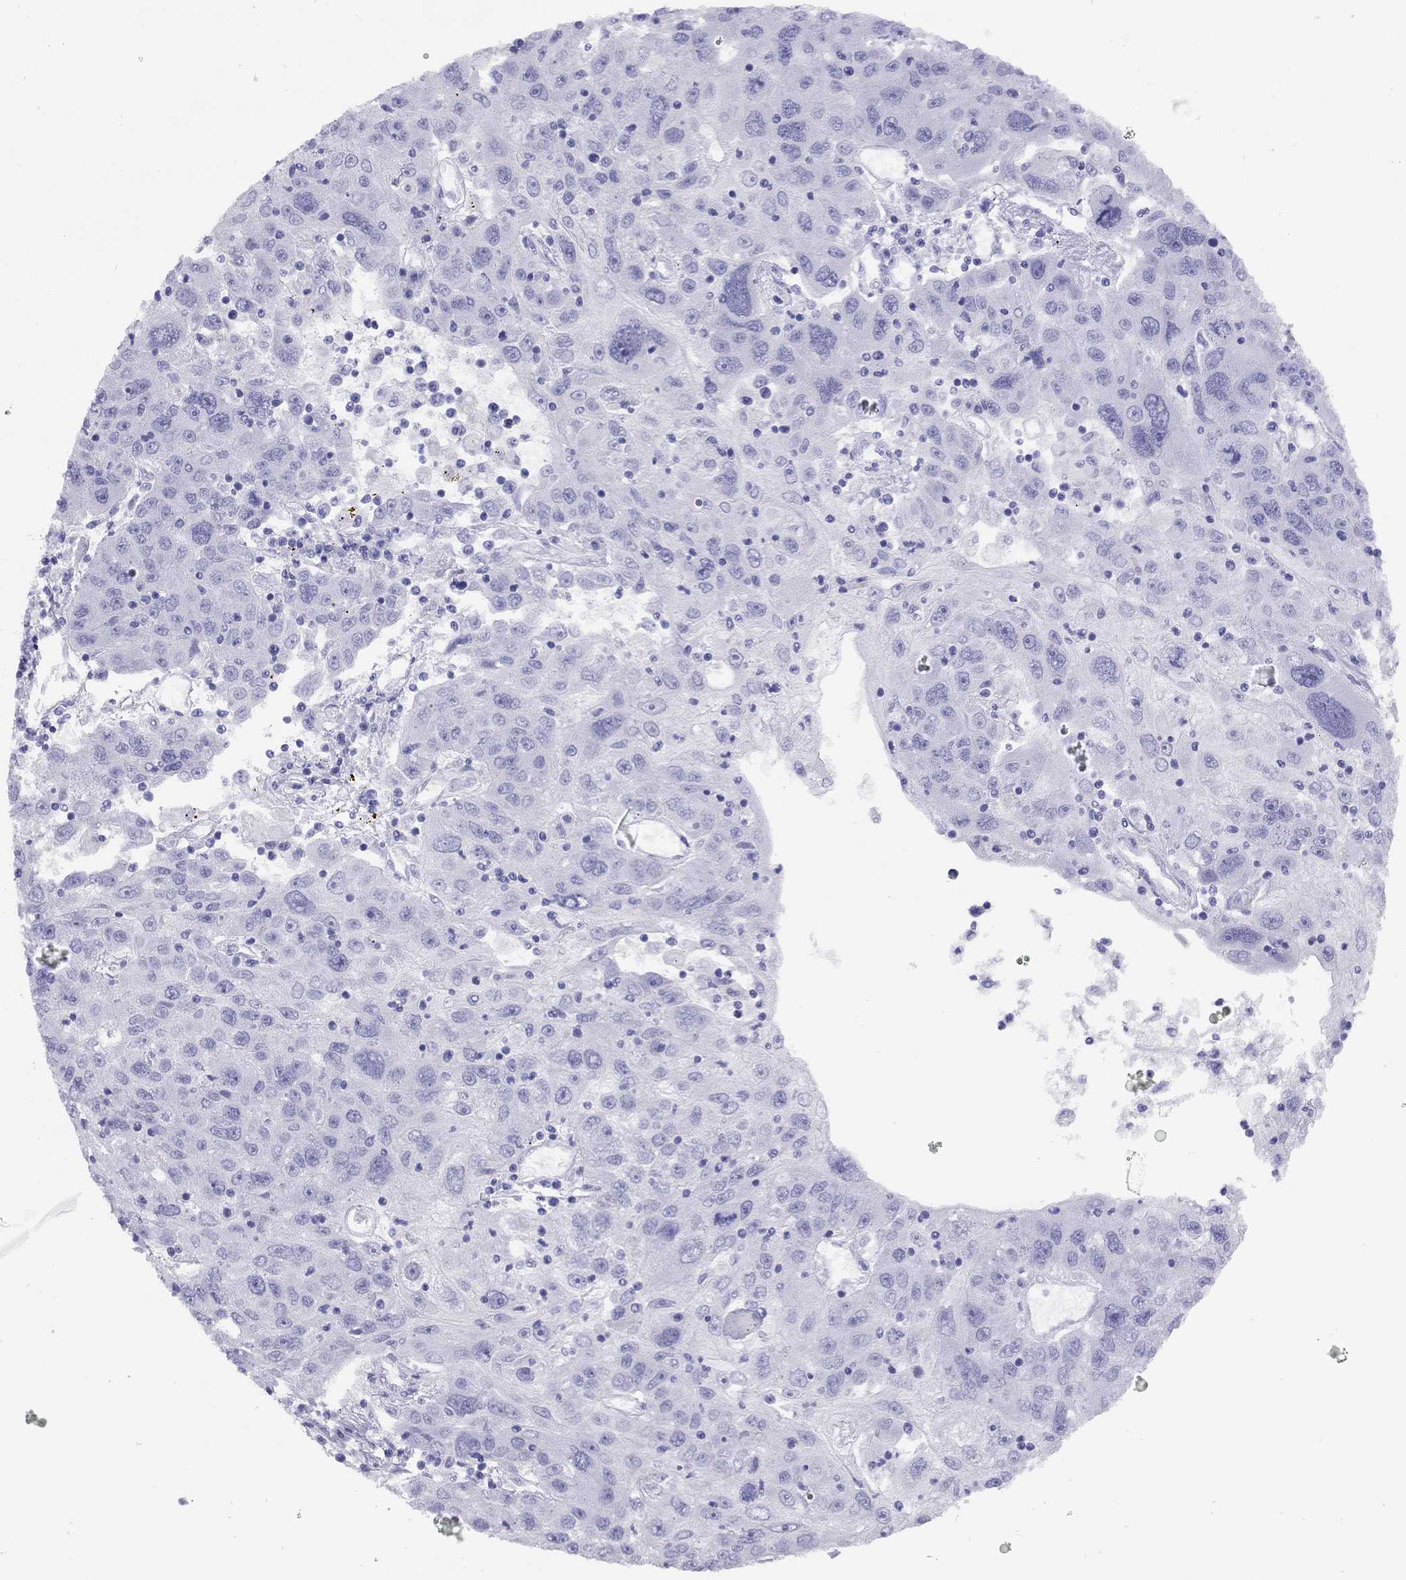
{"staining": {"intensity": "negative", "quantity": "none", "location": "none"}, "tissue": "stomach cancer", "cell_type": "Tumor cells", "image_type": "cancer", "snomed": [{"axis": "morphology", "description": "Adenocarcinoma, NOS"}, {"axis": "topography", "description": "Stomach"}], "caption": "There is no significant expression in tumor cells of stomach cancer.", "gene": "LRIT2", "patient": {"sex": "male", "age": 56}}